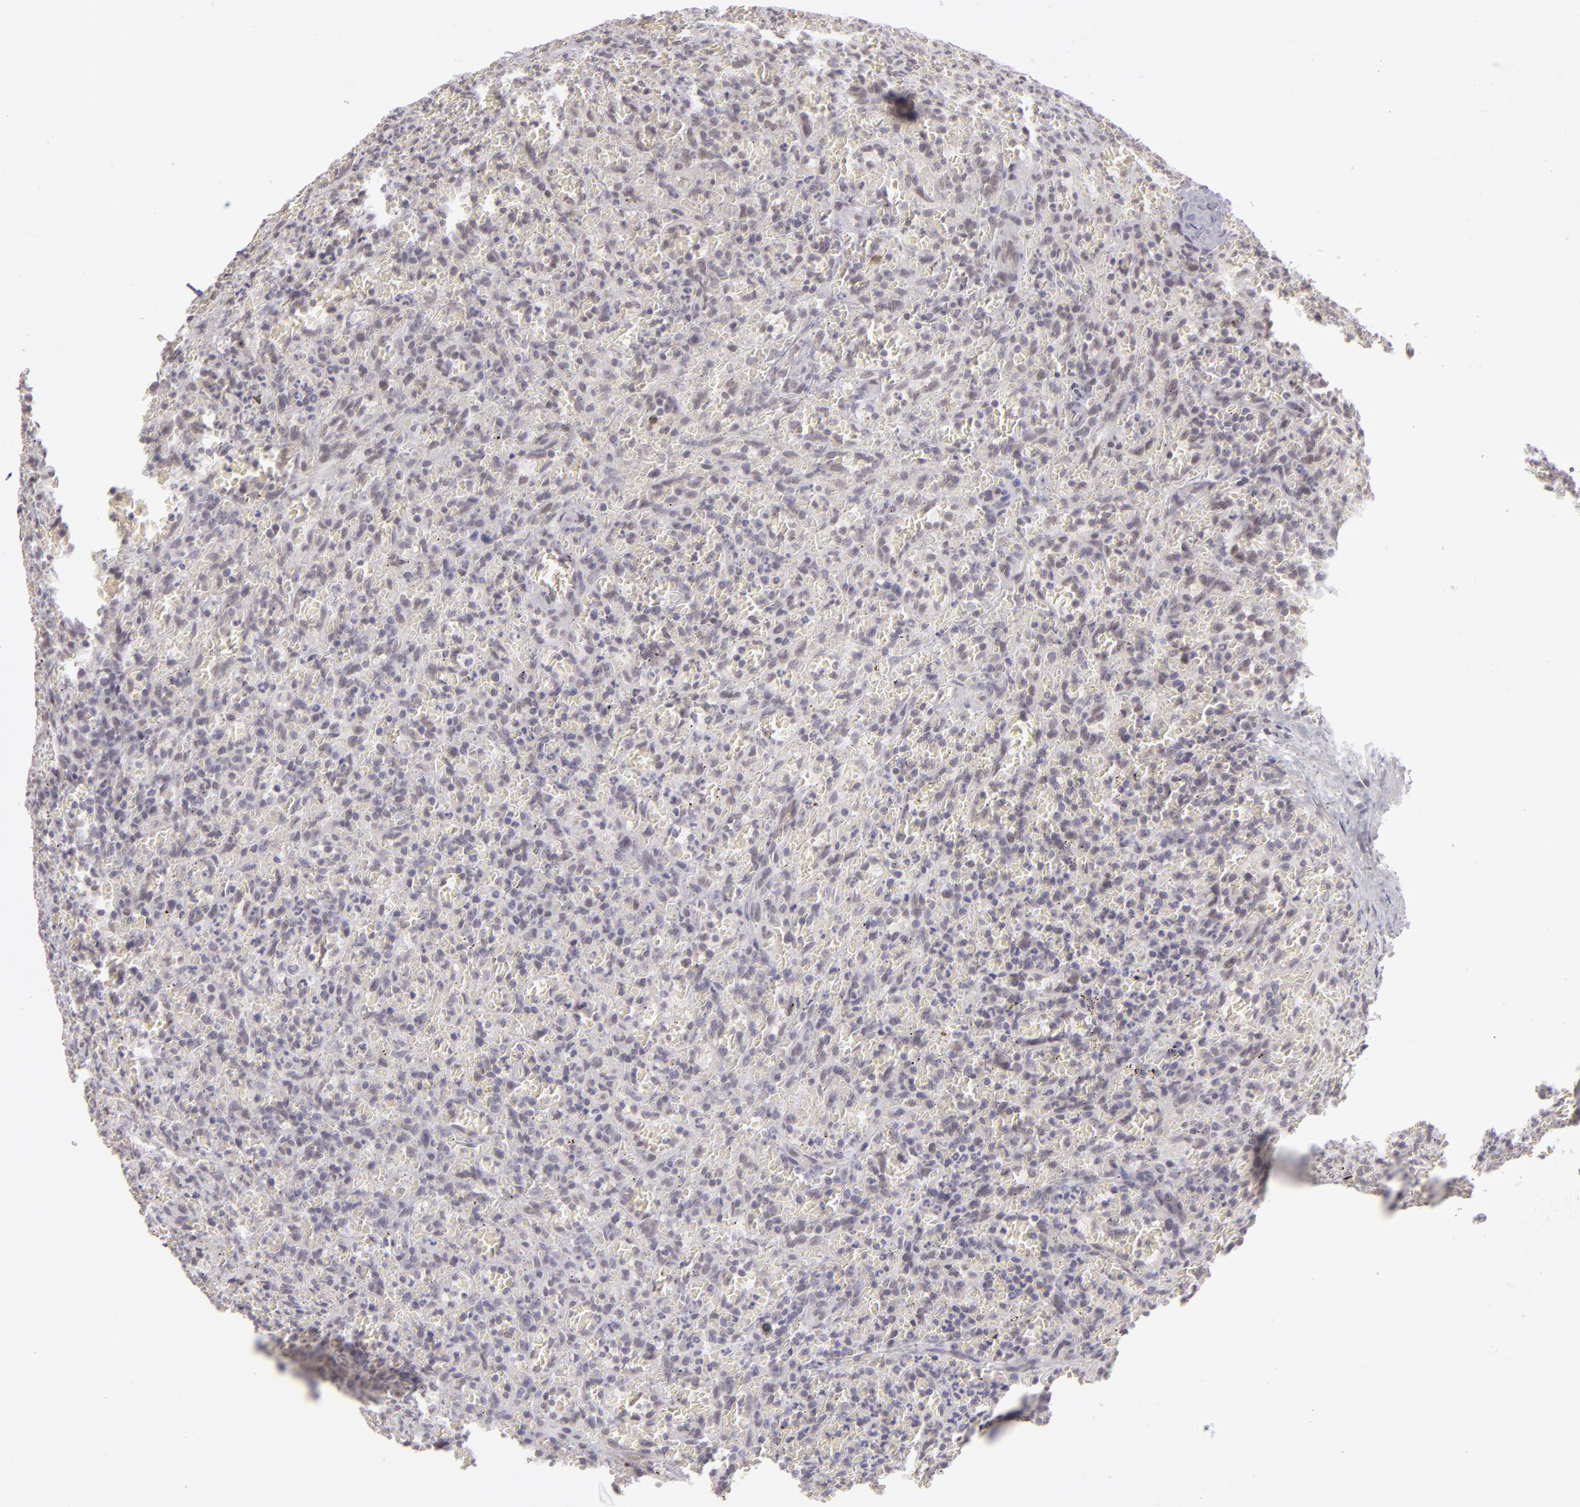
{"staining": {"intensity": "negative", "quantity": "none", "location": "none"}, "tissue": "lymphoma", "cell_type": "Tumor cells", "image_type": "cancer", "snomed": [{"axis": "morphology", "description": "Malignant lymphoma, non-Hodgkin's type, Low grade"}, {"axis": "topography", "description": "Spleen"}], "caption": "Tumor cells show no significant protein staining in low-grade malignant lymphoma, non-Hodgkin's type.", "gene": "ZNF205", "patient": {"sex": "female", "age": 64}}